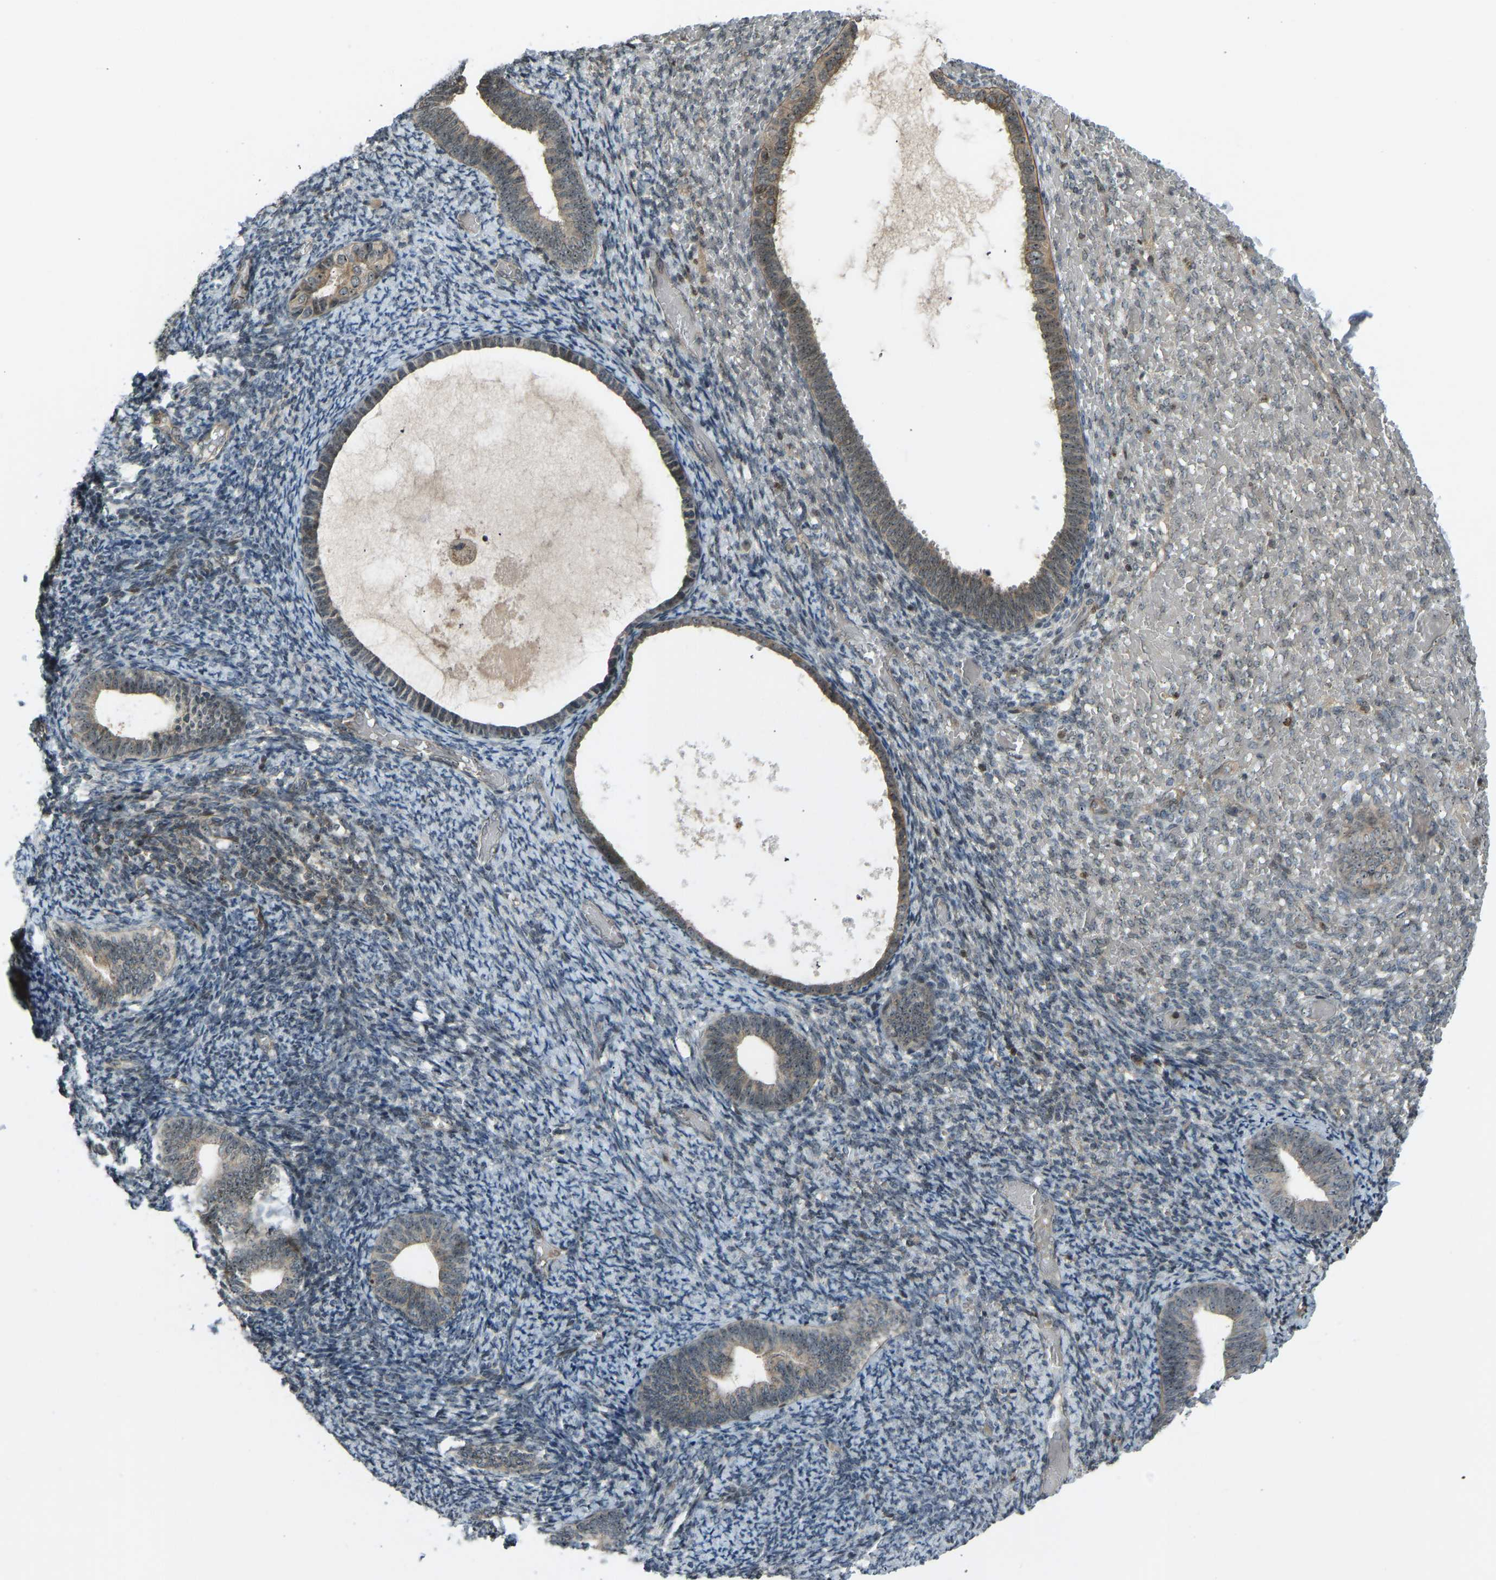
{"staining": {"intensity": "negative", "quantity": "none", "location": "none"}, "tissue": "endometrium", "cell_type": "Cells in endometrial stroma", "image_type": "normal", "snomed": [{"axis": "morphology", "description": "Normal tissue, NOS"}, {"axis": "topography", "description": "Endometrium"}], "caption": "Immunohistochemistry (IHC) of normal endometrium reveals no positivity in cells in endometrial stroma.", "gene": "SVOPL", "patient": {"sex": "female", "age": 66}}